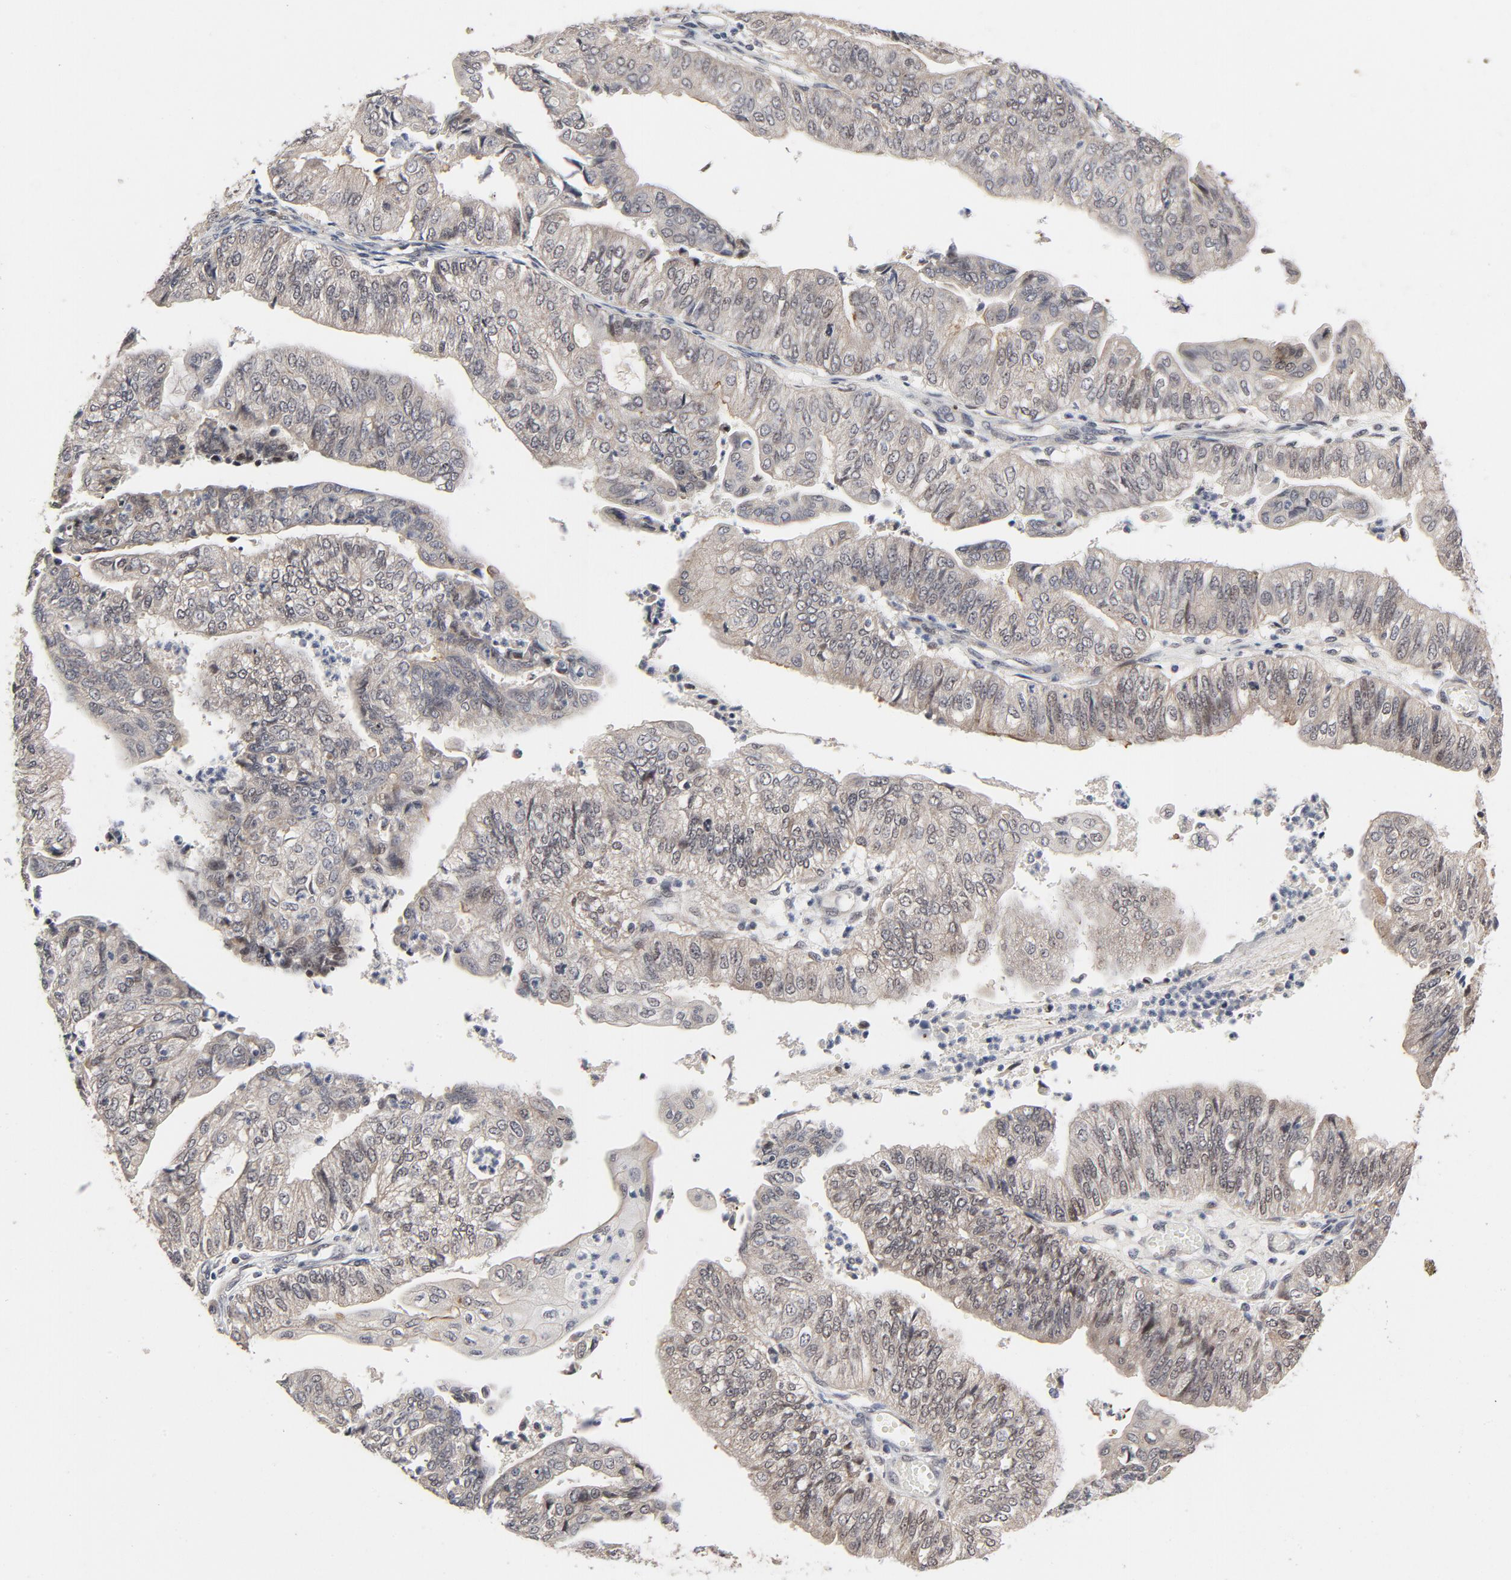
{"staining": {"intensity": "weak", "quantity": "25%-75%", "location": "nuclear"}, "tissue": "endometrial cancer", "cell_type": "Tumor cells", "image_type": "cancer", "snomed": [{"axis": "morphology", "description": "Adenocarcinoma, NOS"}, {"axis": "topography", "description": "Endometrium"}], "caption": "High-power microscopy captured an IHC micrograph of endometrial cancer (adenocarcinoma), revealing weak nuclear staining in approximately 25%-75% of tumor cells.", "gene": "ZKSCAN8", "patient": {"sex": "female", "age": 59}}